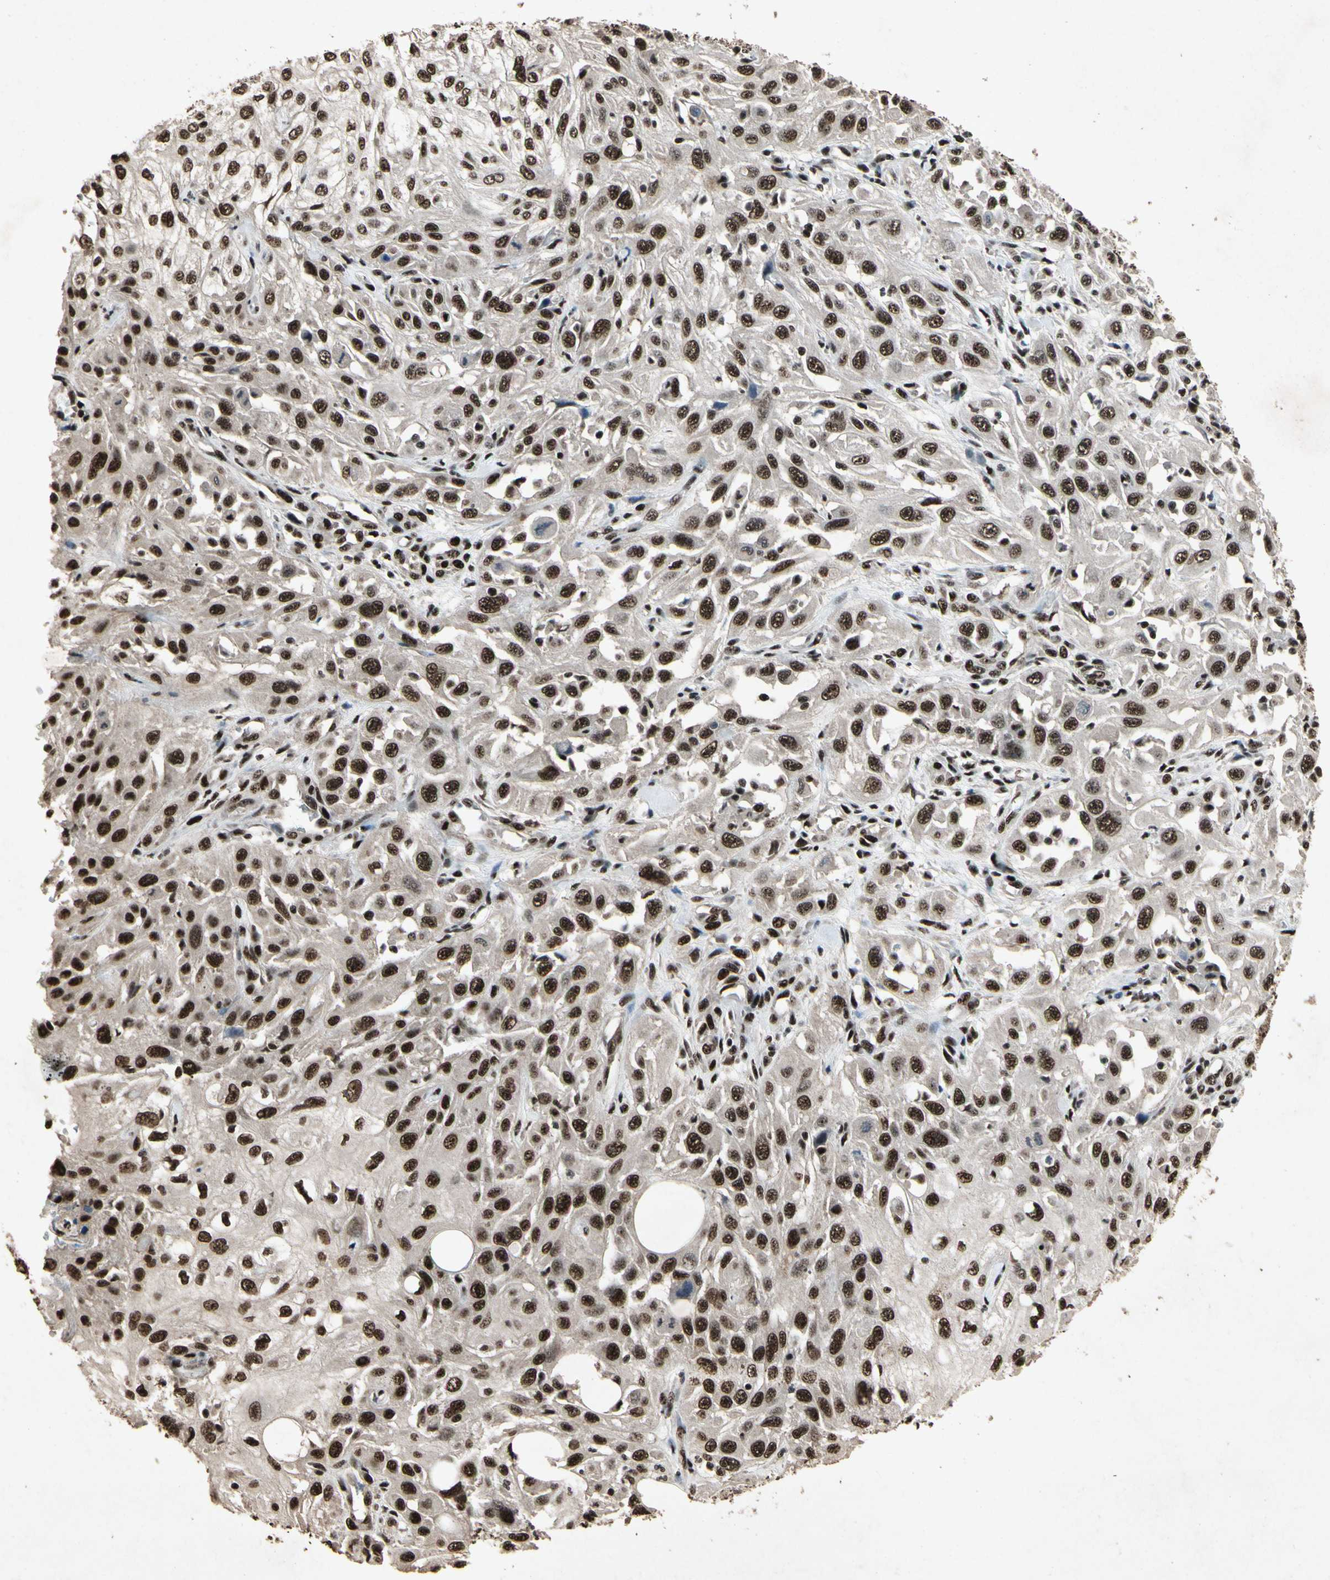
{"staining": {"intensity": "strong", "quantity": ">75%", "location": "nuclear"}, "tissue": "skin cancer", "cell_type": "Tumor cells", "image_type": "cancer", "snomed": [{"axis": "morphology", "description": "Squamous cell carcinoma, NOS"}, {"axis": "topography", "description": "Skin"}], "caption": "Skin squamous cell carcinoma stained with a protein marker displays strong staining in tumor cells.", "gene": "TBX2", "patient": {"sex": "male", "age": 75}}